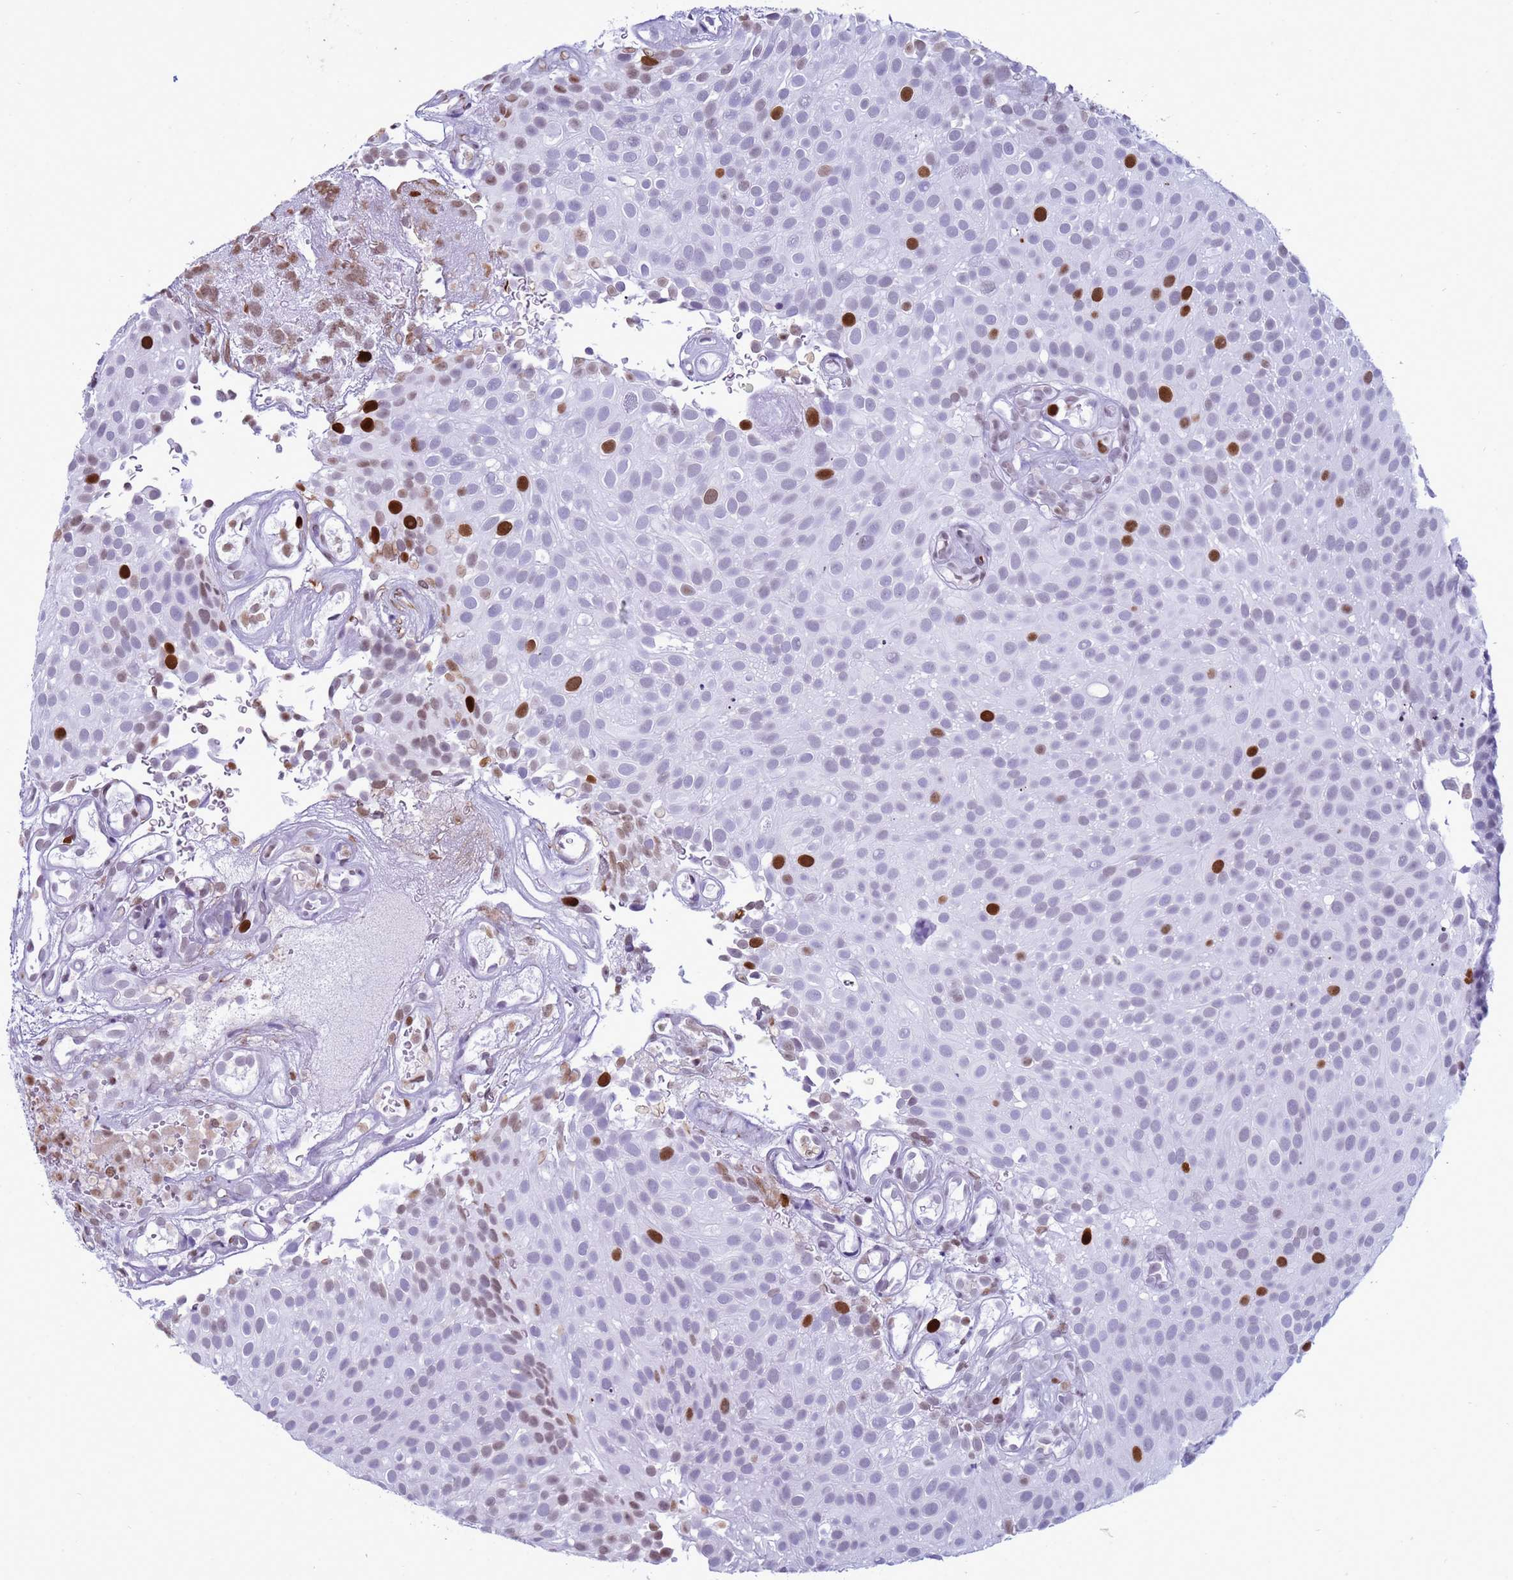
{"staining": {"intensity": "strong", "quantity": "<25%", "location": "nuclear"}, "tissue": "urothelial cancer", "cell_type": "Tumor cells", "image_type": "cancer", "snomed": [{"axis": "morphology", "description": "Urothelial carcinoma, Low grade"}, {"axis": "topography", "description": "Urinary bladder"}], "caption": "Low-grade urothelial carcinoma stained for a protein (brown) demonstrates strong nuclear positive positivity in approximately <25% of tumor cells.", "gene": "H4C8", "patient": {"sex": "male", "age": 78}}